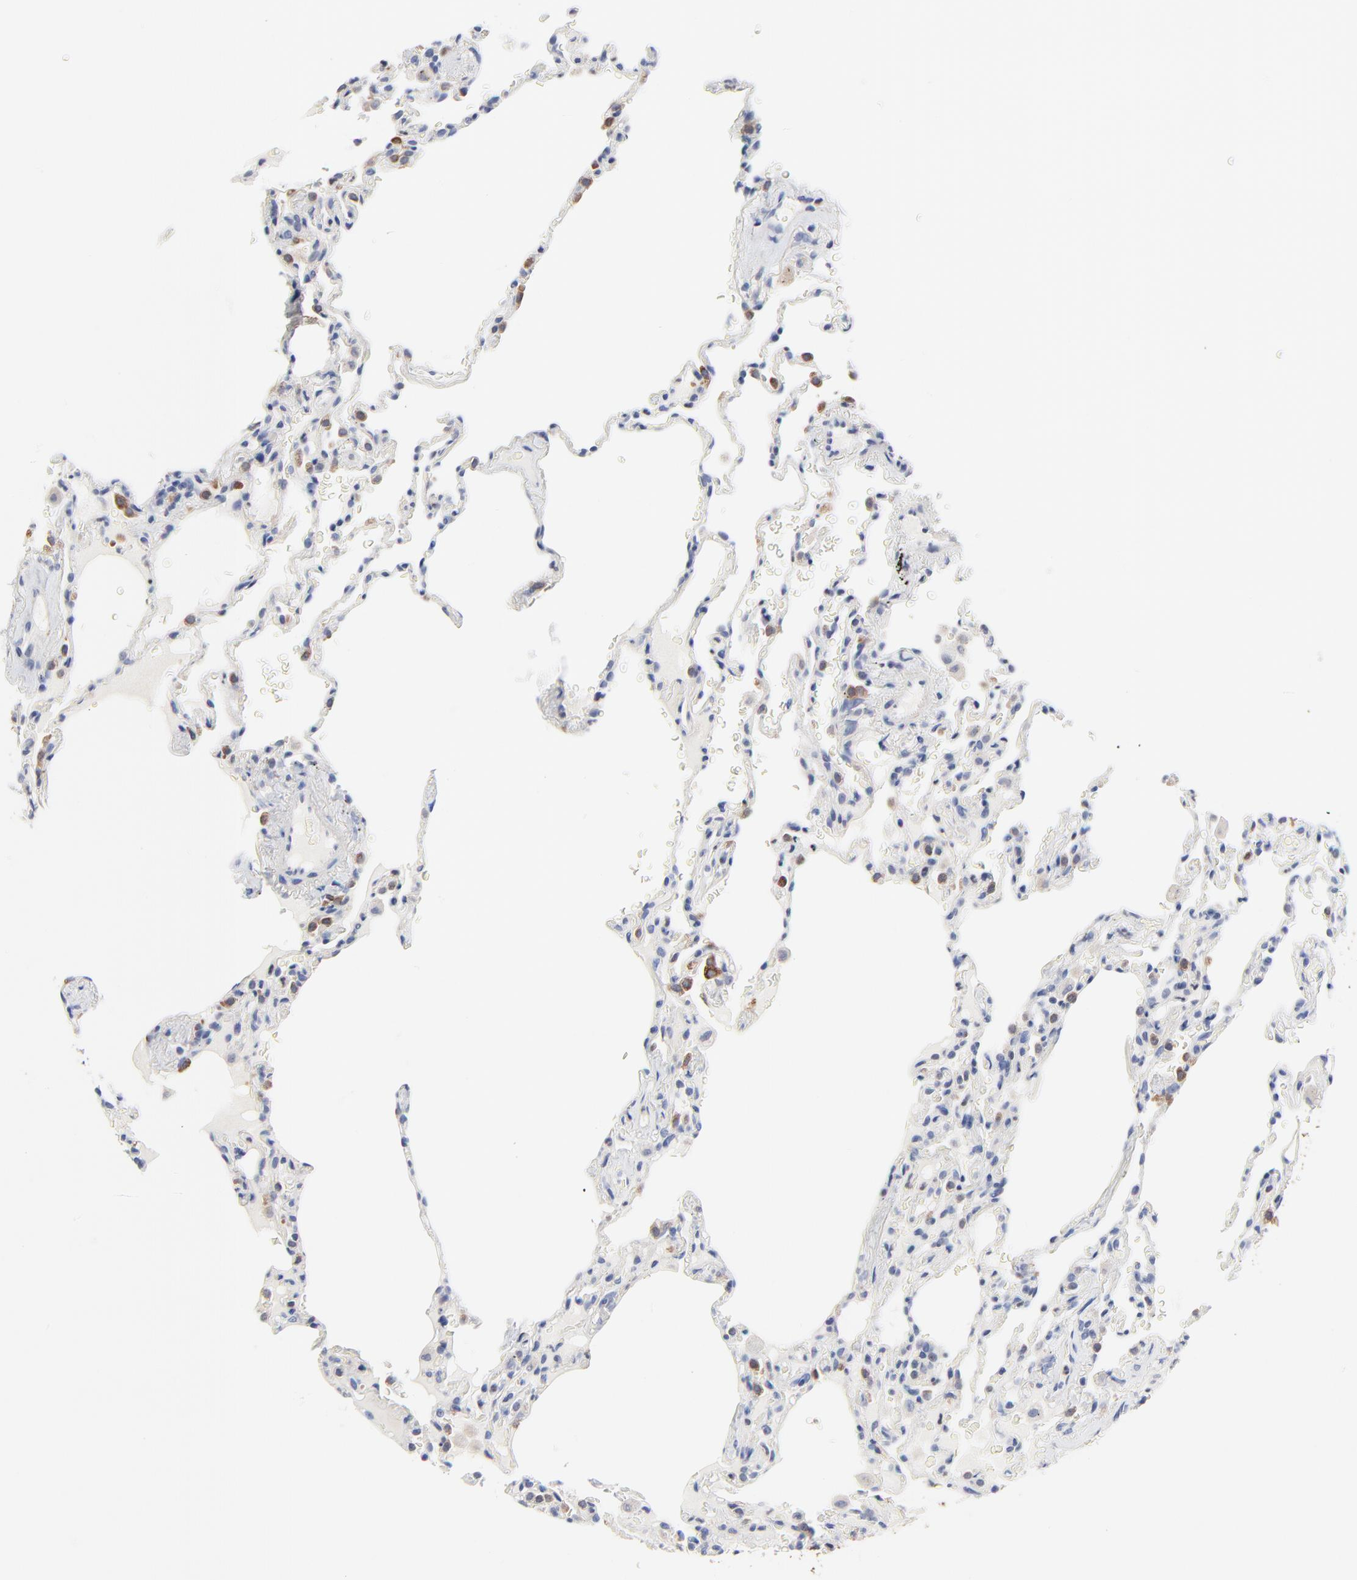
{"staining": {"intensity": "moderate", "quantity": "<25%", "location": "cytoplasmic/membranous"}, "tissue": "lung", "cell_type": "Alveolar cells", "image_type": "normal", "snomed": [{"axis": "morphology", "description": "Normal tissue, NOS"}, {"axis": "topography", "description": "Lung"}], "caption": "High-power microscopy captured an IHC micrograph of benign lung, revealing moderate cytoplasmic/membranous expression in approximately <25% of alveolar cells.", "gene": "AADAC", "patient": {"sex": "male", "age": 59}}